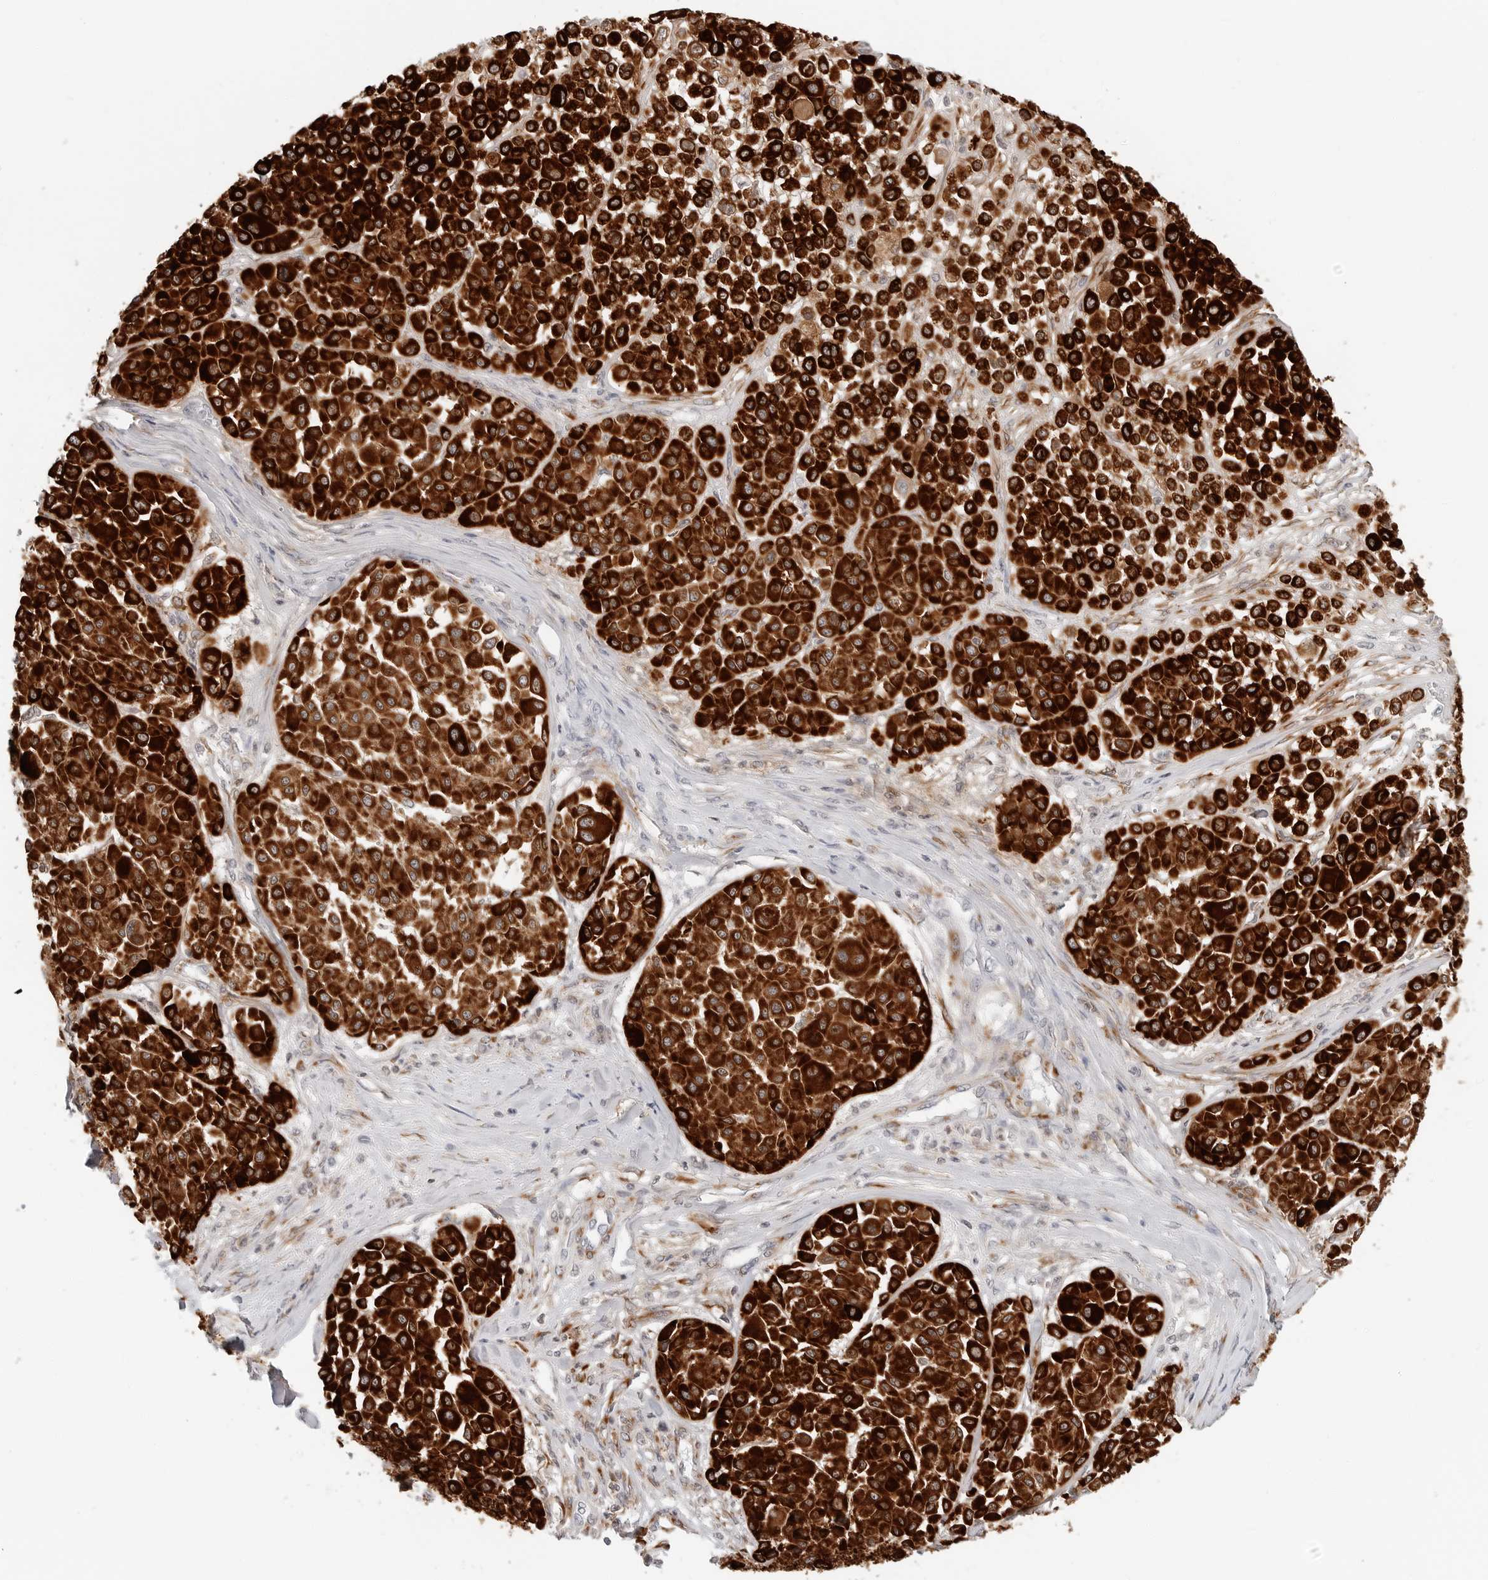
{"staining": {"intensity": "strong", "quantity": ">75%", "location": "cytoplasmic/membranous"}, "tissue": "melanoma", "cell_type": "Tumor cells", "image_type": "cancer", "snomed": [{"axis": "morphology", "description": "Malignant melanoma, Metastatic site"}, {"axis": "topography", "description": "Soft tissue"}], "caption": "A histopathology image of melanoma stained for a protein shows strong cytoplasmic/membranous brown staining in tumor cells. (IHC, brightfield microscopy, high magnification).", "gene": "C1QTNF1", "patient": {"sex": "male", "age": 41}}